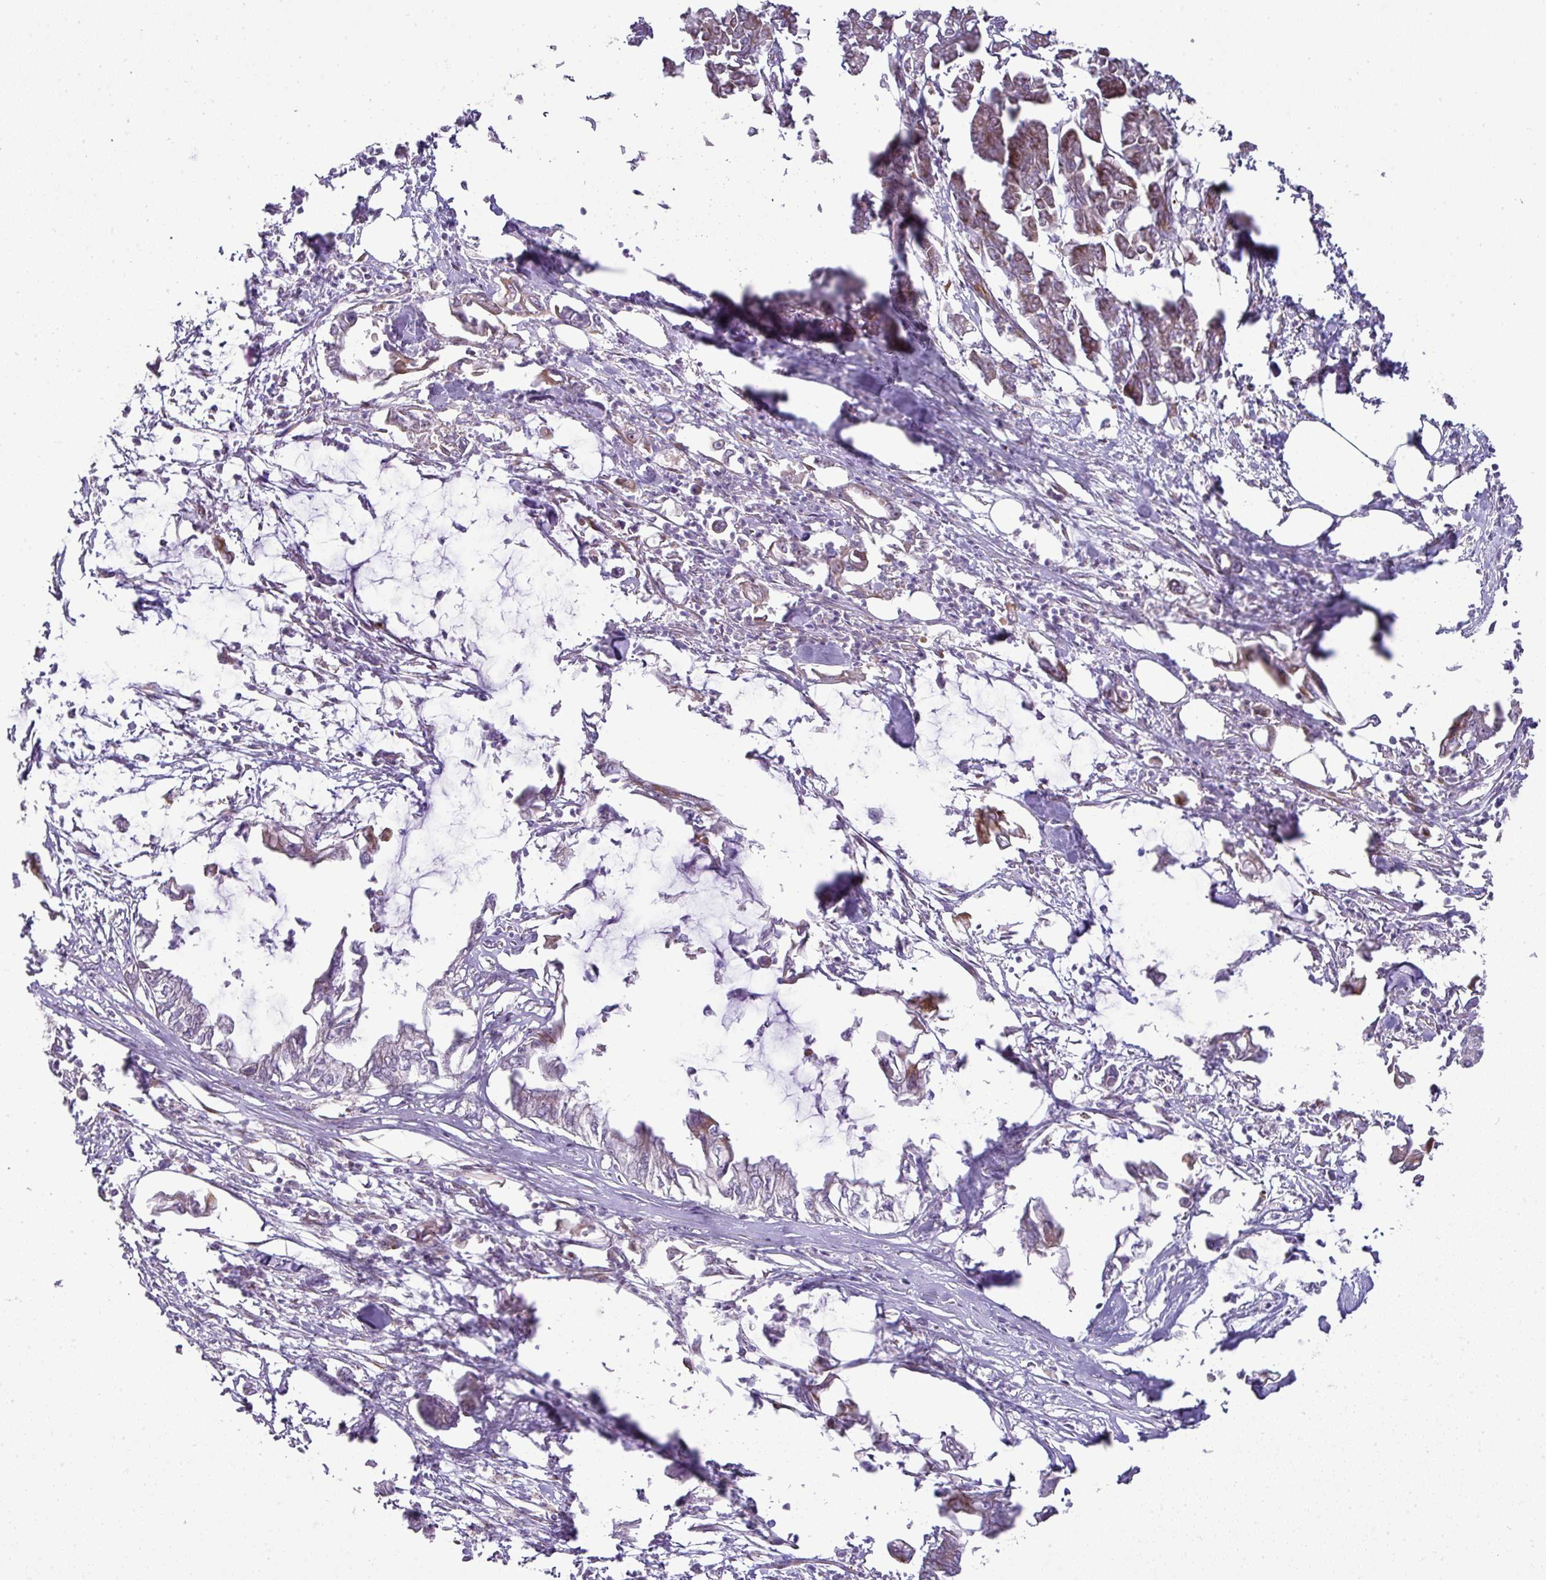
{"staining": {"intensity": "moderate", "quantity": "<25%", "location": "cytoplasmic/membranous"}, "tissue": "pancreatic cancer", "cell_type": "Tumor cells", "image_type": "cancer", "snomed": [{"axis": "morphology", "description": "Adenocarcinoma, NOS"}, {"axis": "topography", "description": "Pancreas"}], "caption": "About <25% of tumor cells in pancreatic cancer reveal moderate cytoplasmic/membranous protein expression as visualized by brown immunohistochemical staining.", "gene": "ATP6V1F", "patient": {"sex": "male", "age": 61}}